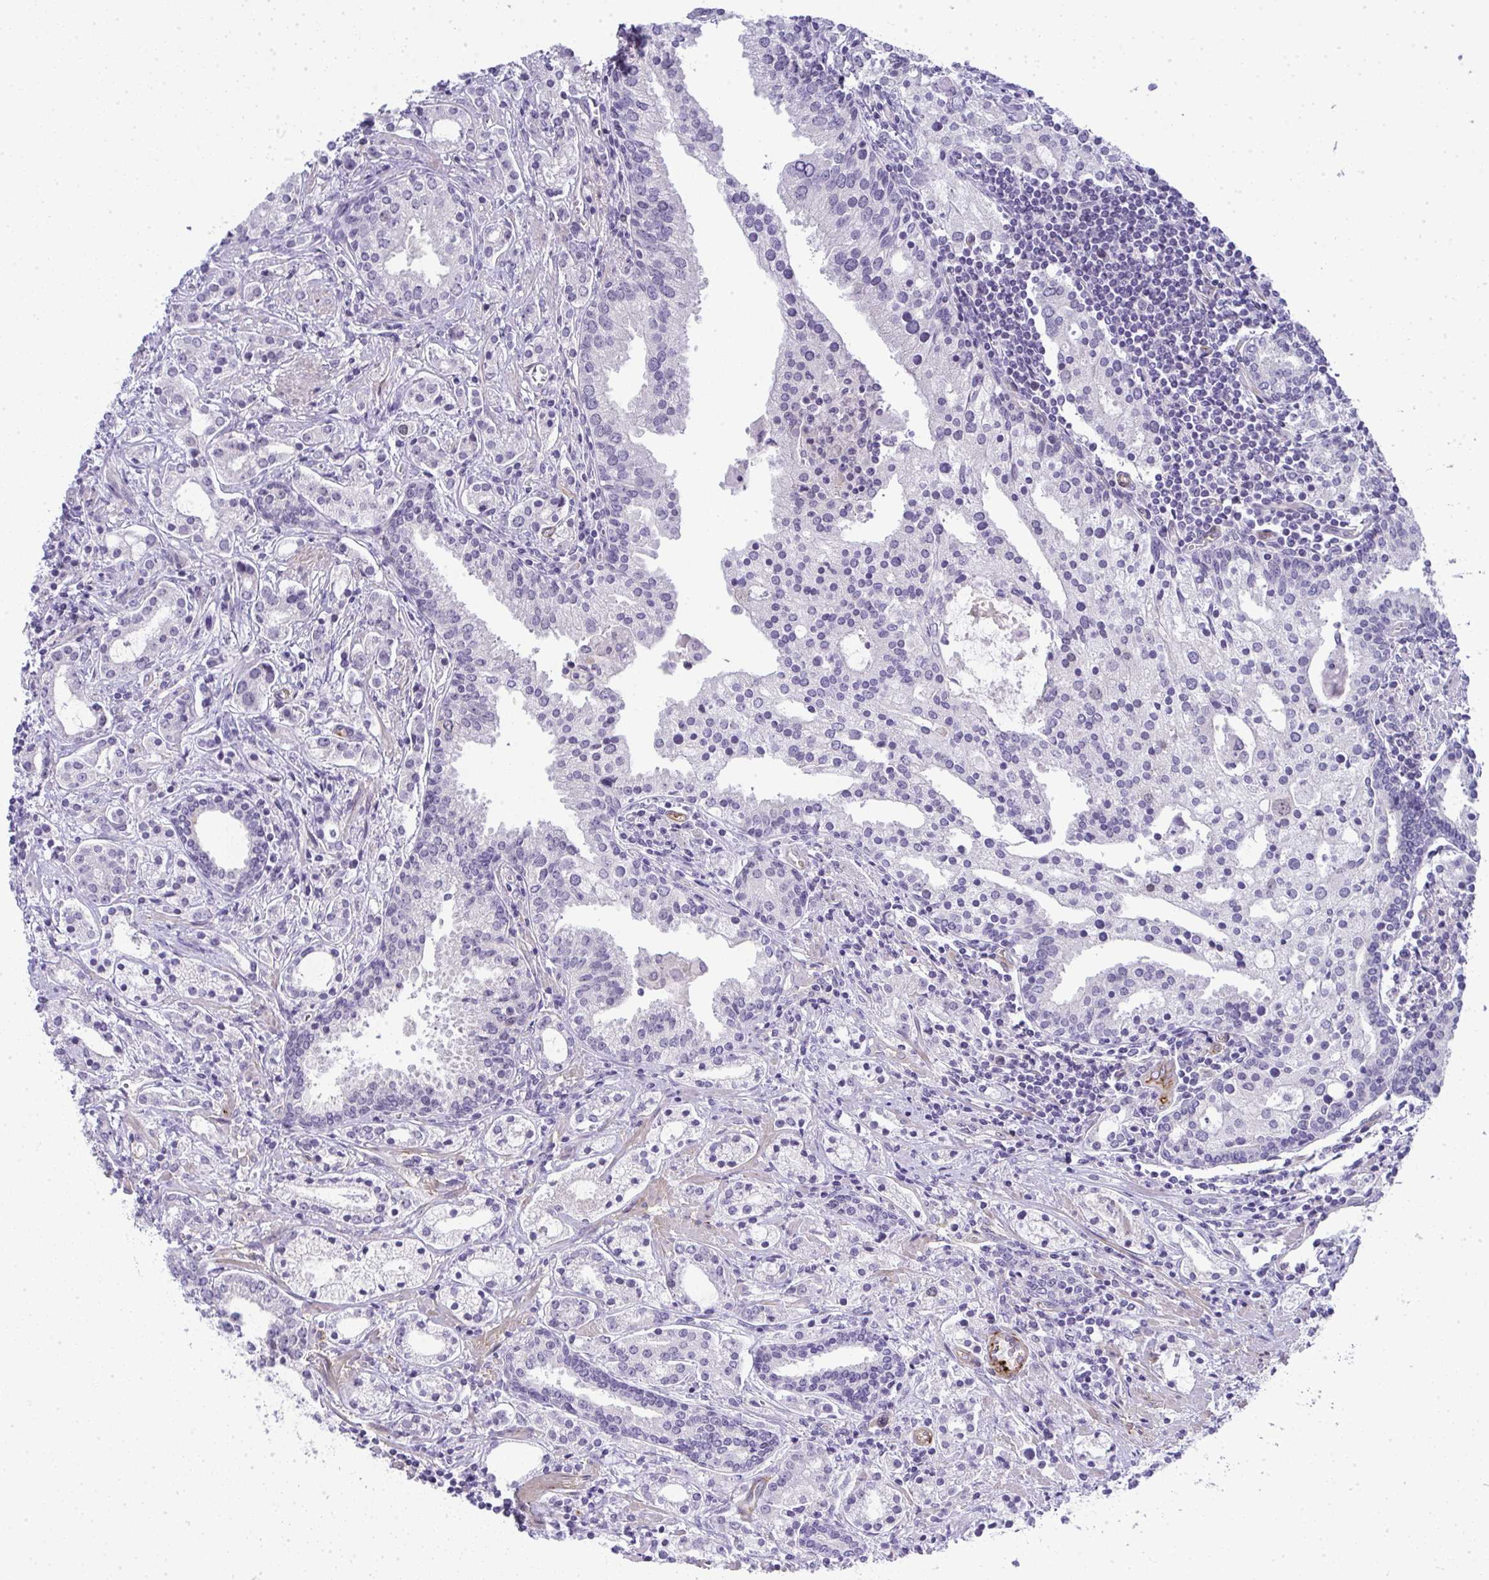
{"staining": {"intensity": "negative", "quantity": "none", "location": "none"}, "tissue": "prostate cancer", "cell_type": "Tumor cells", "image_type": "cancer", "snomed": [{"axis": "morphology", "description": "Adenocarcinoma, Medium grade"}, {"axis": "topography", "description": "Prostate"}], "caption": "Immunohistochemistry image of neoplastic tissue: prostate medium-grade adenocarcinoma stained with DAB reveals no significant protein staining in tumor cells. Nuclei are stained in blue.", "gene": "UBE2S", "patient": {"sex": "male", "age": 57}}